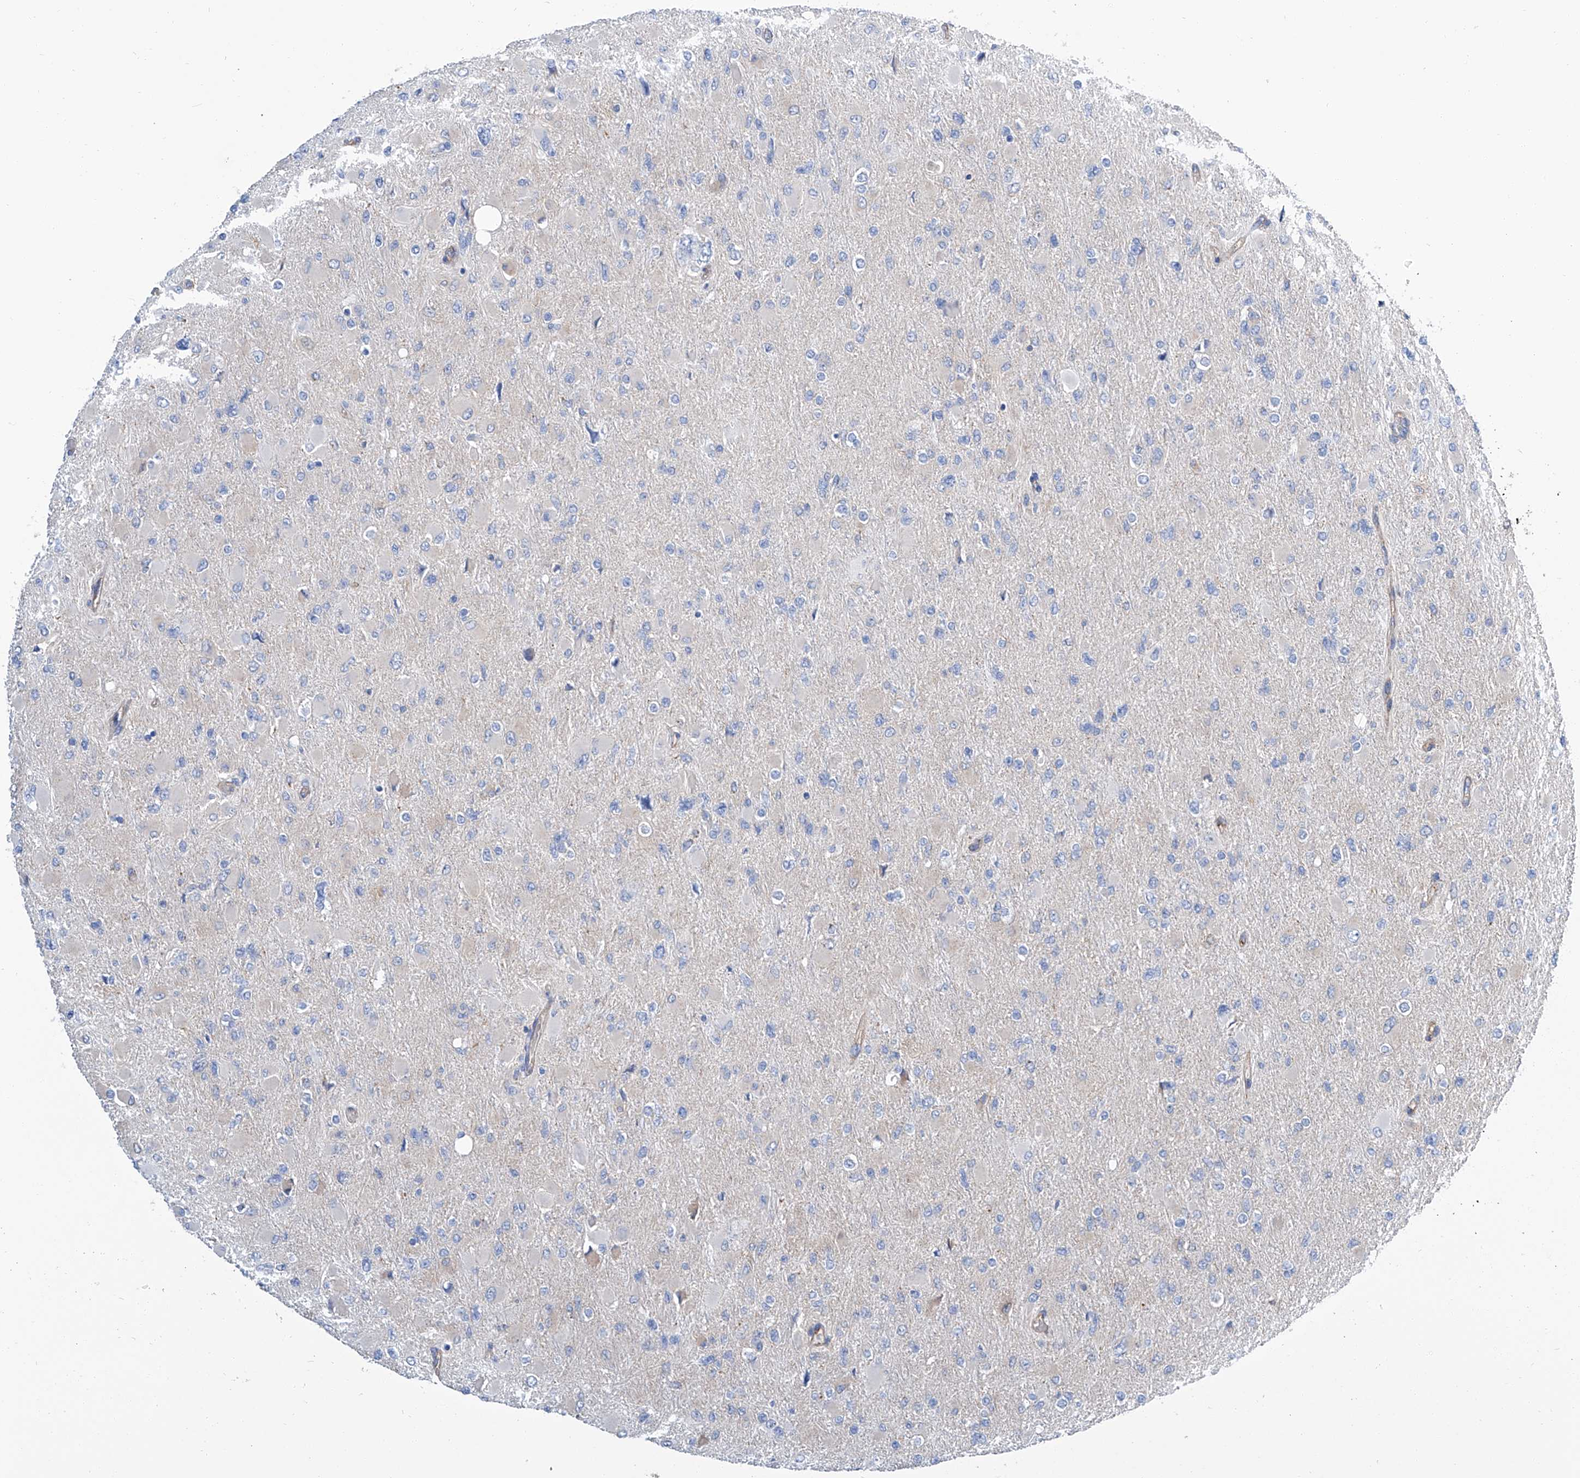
{"staining": {"intensity": "negative", "quantity": "none", "location": "none"}, "tissue": "glioma", "cell_type": "Tumor cells", "image_type": "cancer", "snomed": [{"axis": "morphology", "description": "Glioma, malignant, High grade"}, {"axis": "topography", "description": "Cerebral cortex"}], "caption": "An image of human glioma is negative for staining in tumor cells.", "gene": "GPT", "patient": {"sex": "female", "age": 36}}